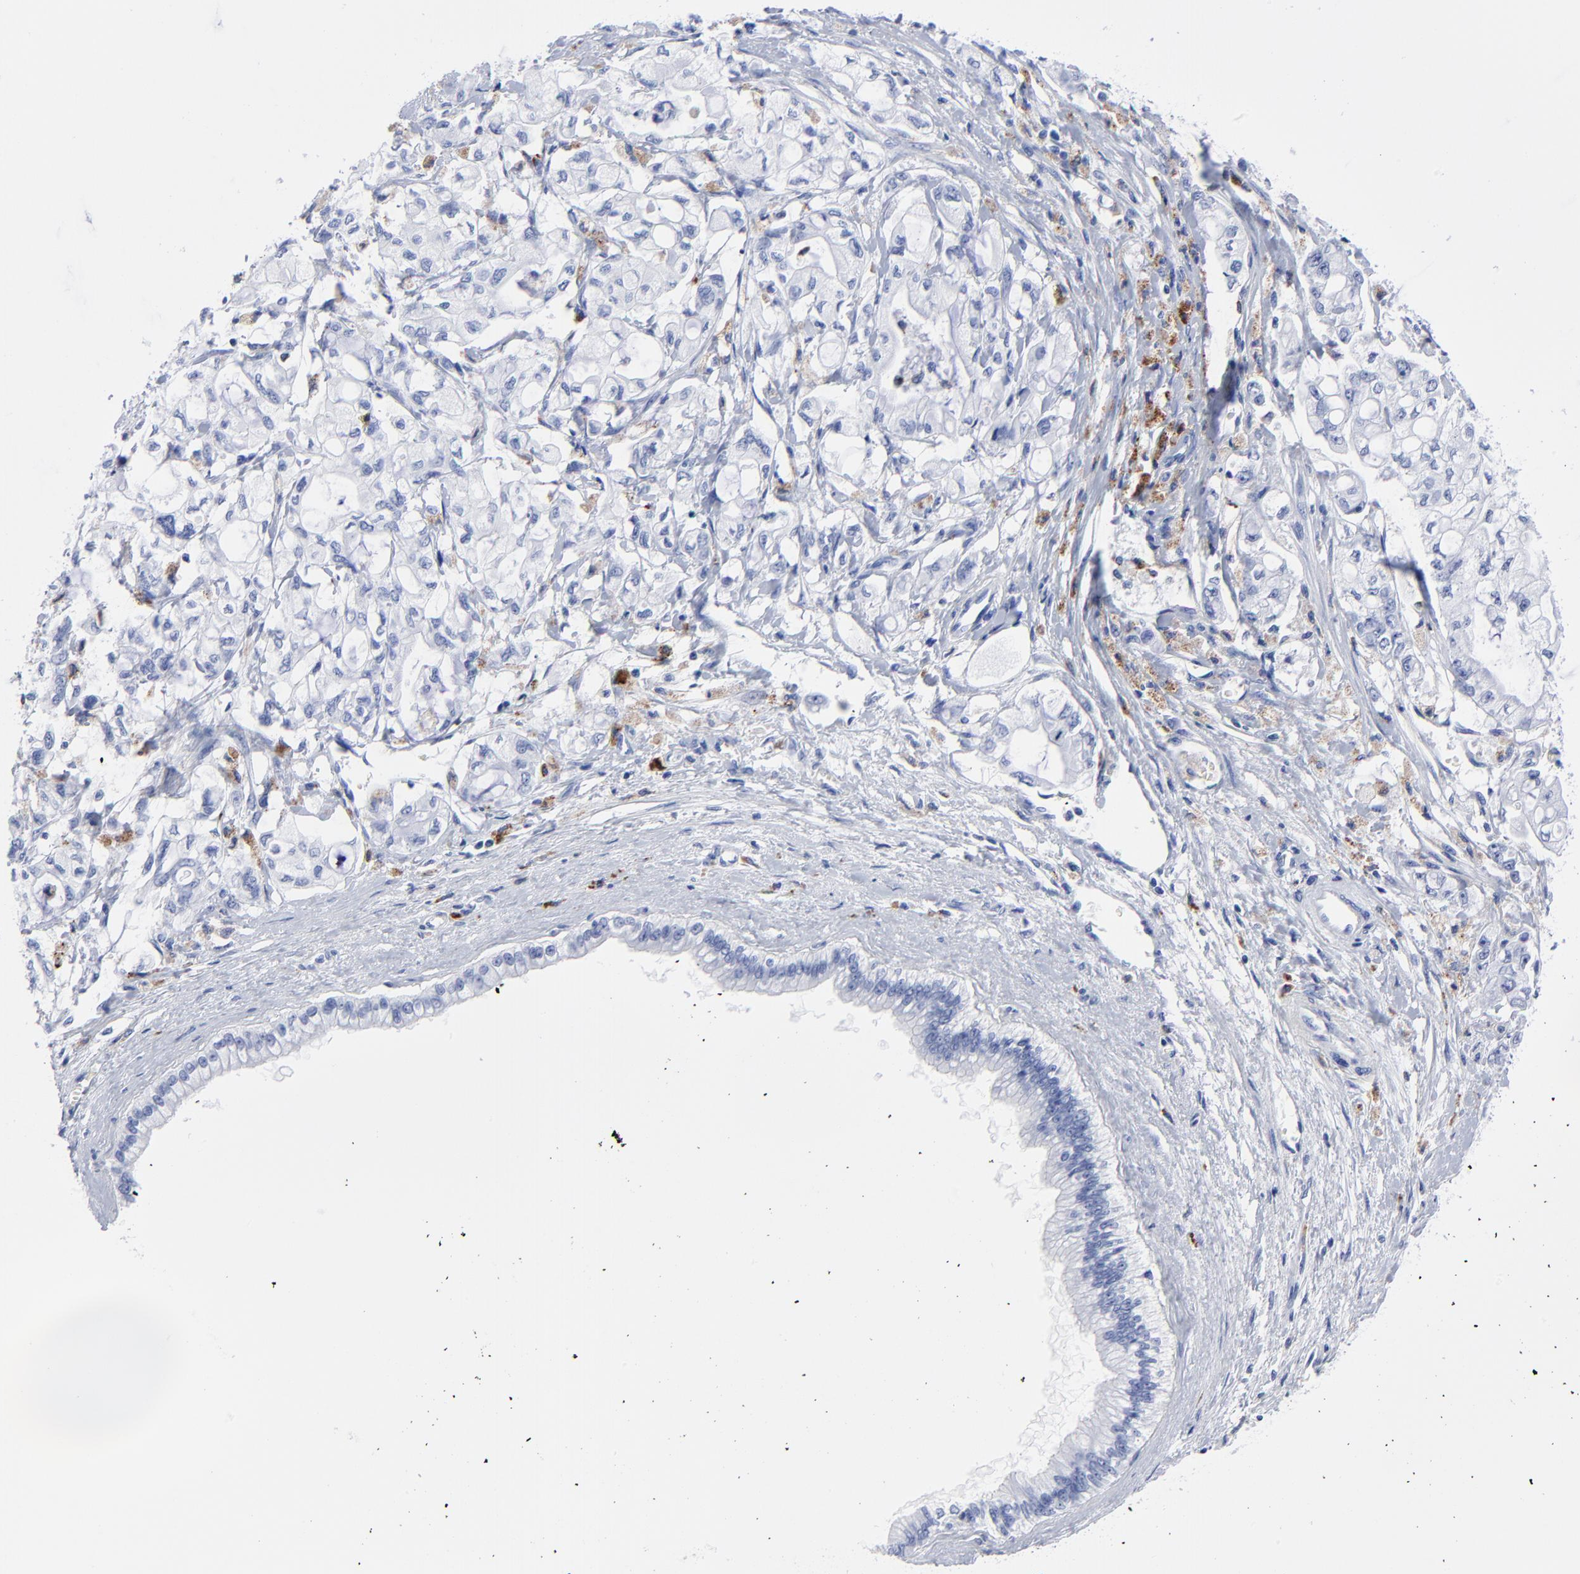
{"staining": {"intensity": "weak", "quantity": "<25%", "location": "cytoplasmic/membranous"}, "tissue": "pancreatic cancer", "cell_type": "Tumor cells", "image_type": "cancer", "snomed": [{"axis": "morphology", "description": "Adenocarcinoma, NOS"}, {"axis": "topography", "description": "Pancreas"}], "caption": "Tumor cells show no significant positivity in pancreatic adenocarcinoma.", "gene": "CPVL", "patient": {"sex": "male", "age": 79}}